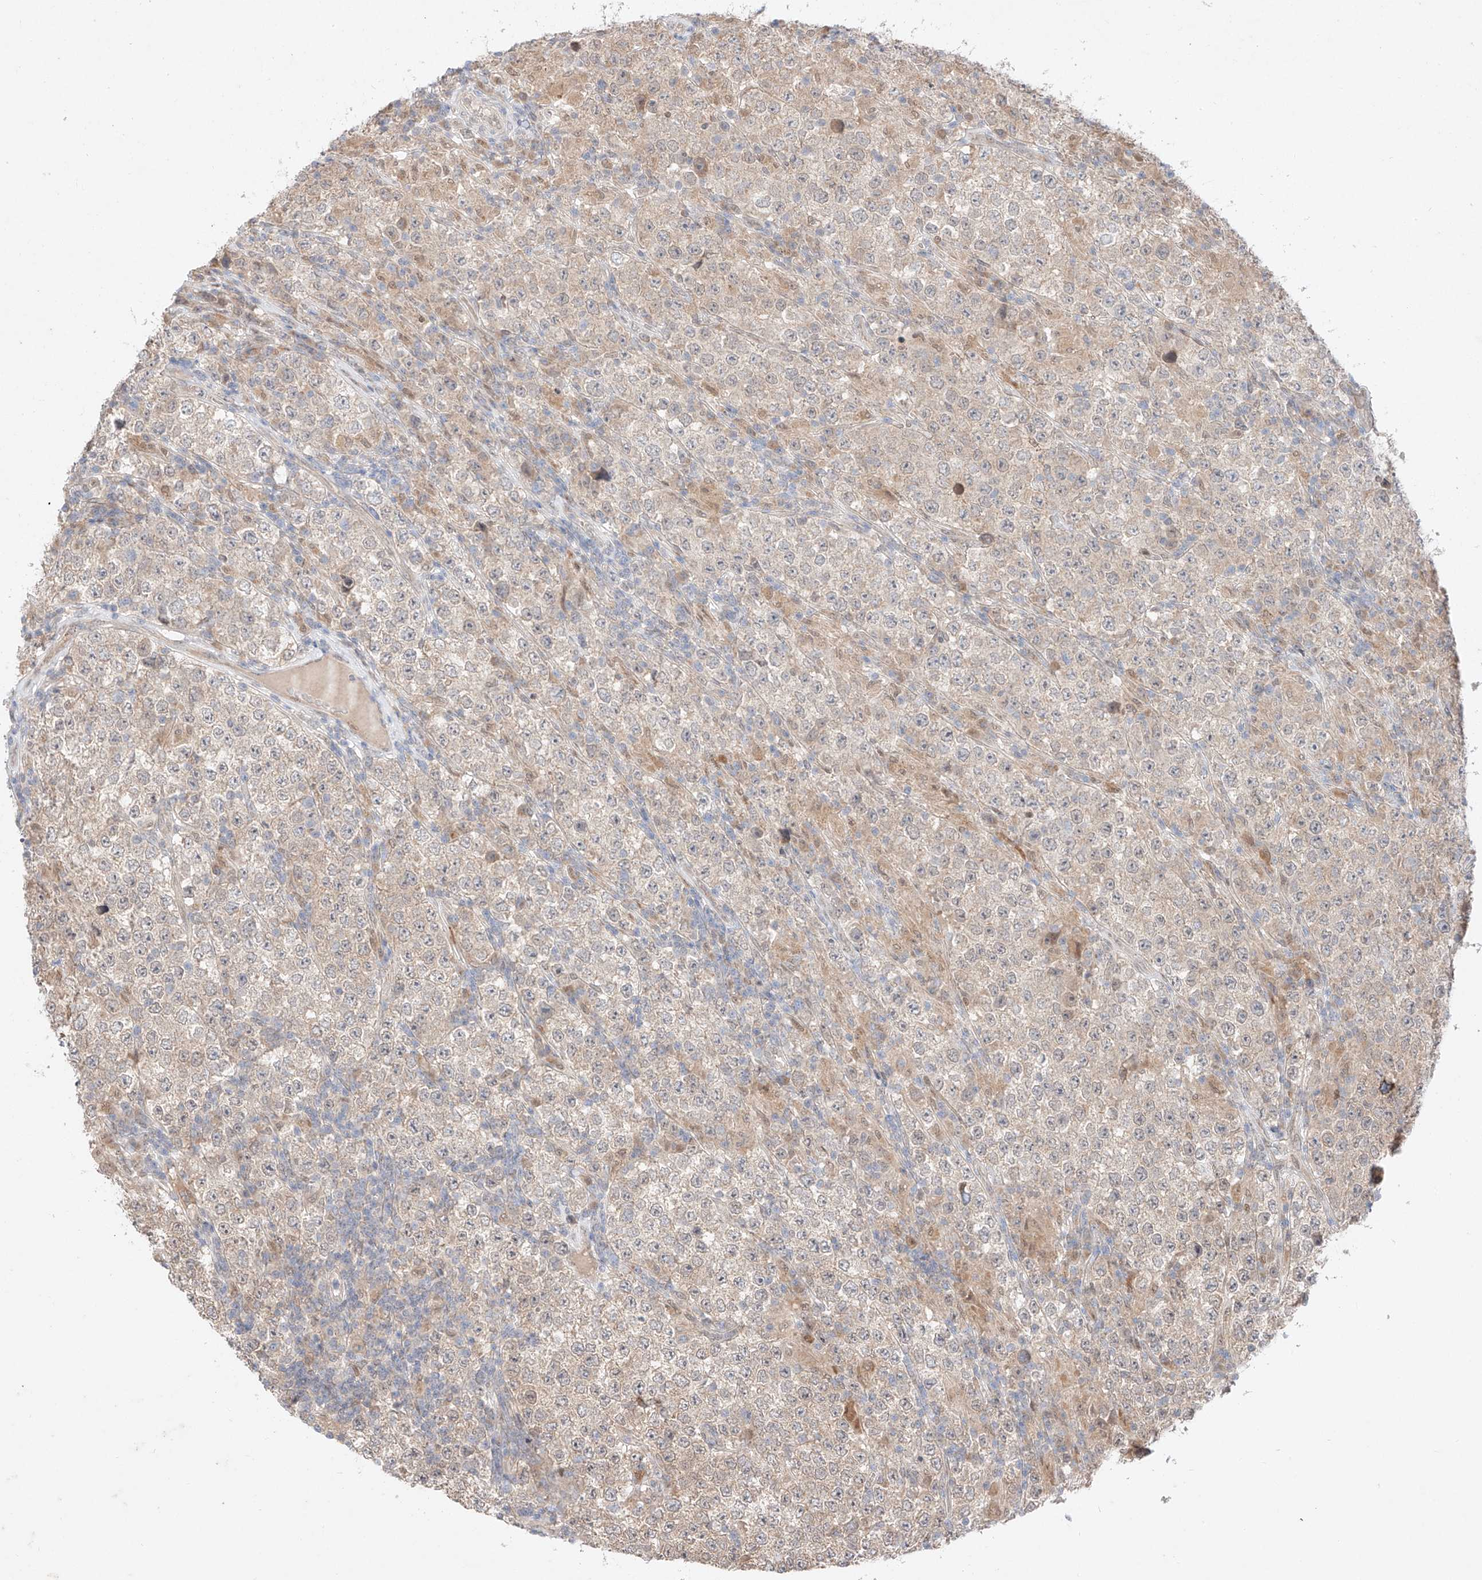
{"staining": {"intensity": "weak", "quantity": "25%-75%", "location": "cytoplasmic/membranous"}, "tissue": "testis cancer", "cell_type": "Tumor cells", "image_type": "cancer", "snomed": [{"axis": "morphology", "description": "Normal tissue, NOS"}, {"axis": "morphology", "description": "Urothelial carcinoma, High grade"}, {"axis": "morphology", "description": "Seminoma, NOS"}, {"axis": "morphology", "description": "Carcinoma, Embryonal, NOS"}, {"axis": "topography", "description": "Urinary bladder"}, {"axis": "topography", "description": "Testis"}], "caption": "Immunohistochemistry histopathology image of neoplastic tissue: human testis seminoma stained using immunohistochemistry exhibits low levels of weak protein expression localized specifically in the cytoplasmic/membranous of tumor cells, appearing as a cytoplasmic/membranous brown color.", "gene": "GCNT1", "patient": {"sex": "male", "age": 41}}